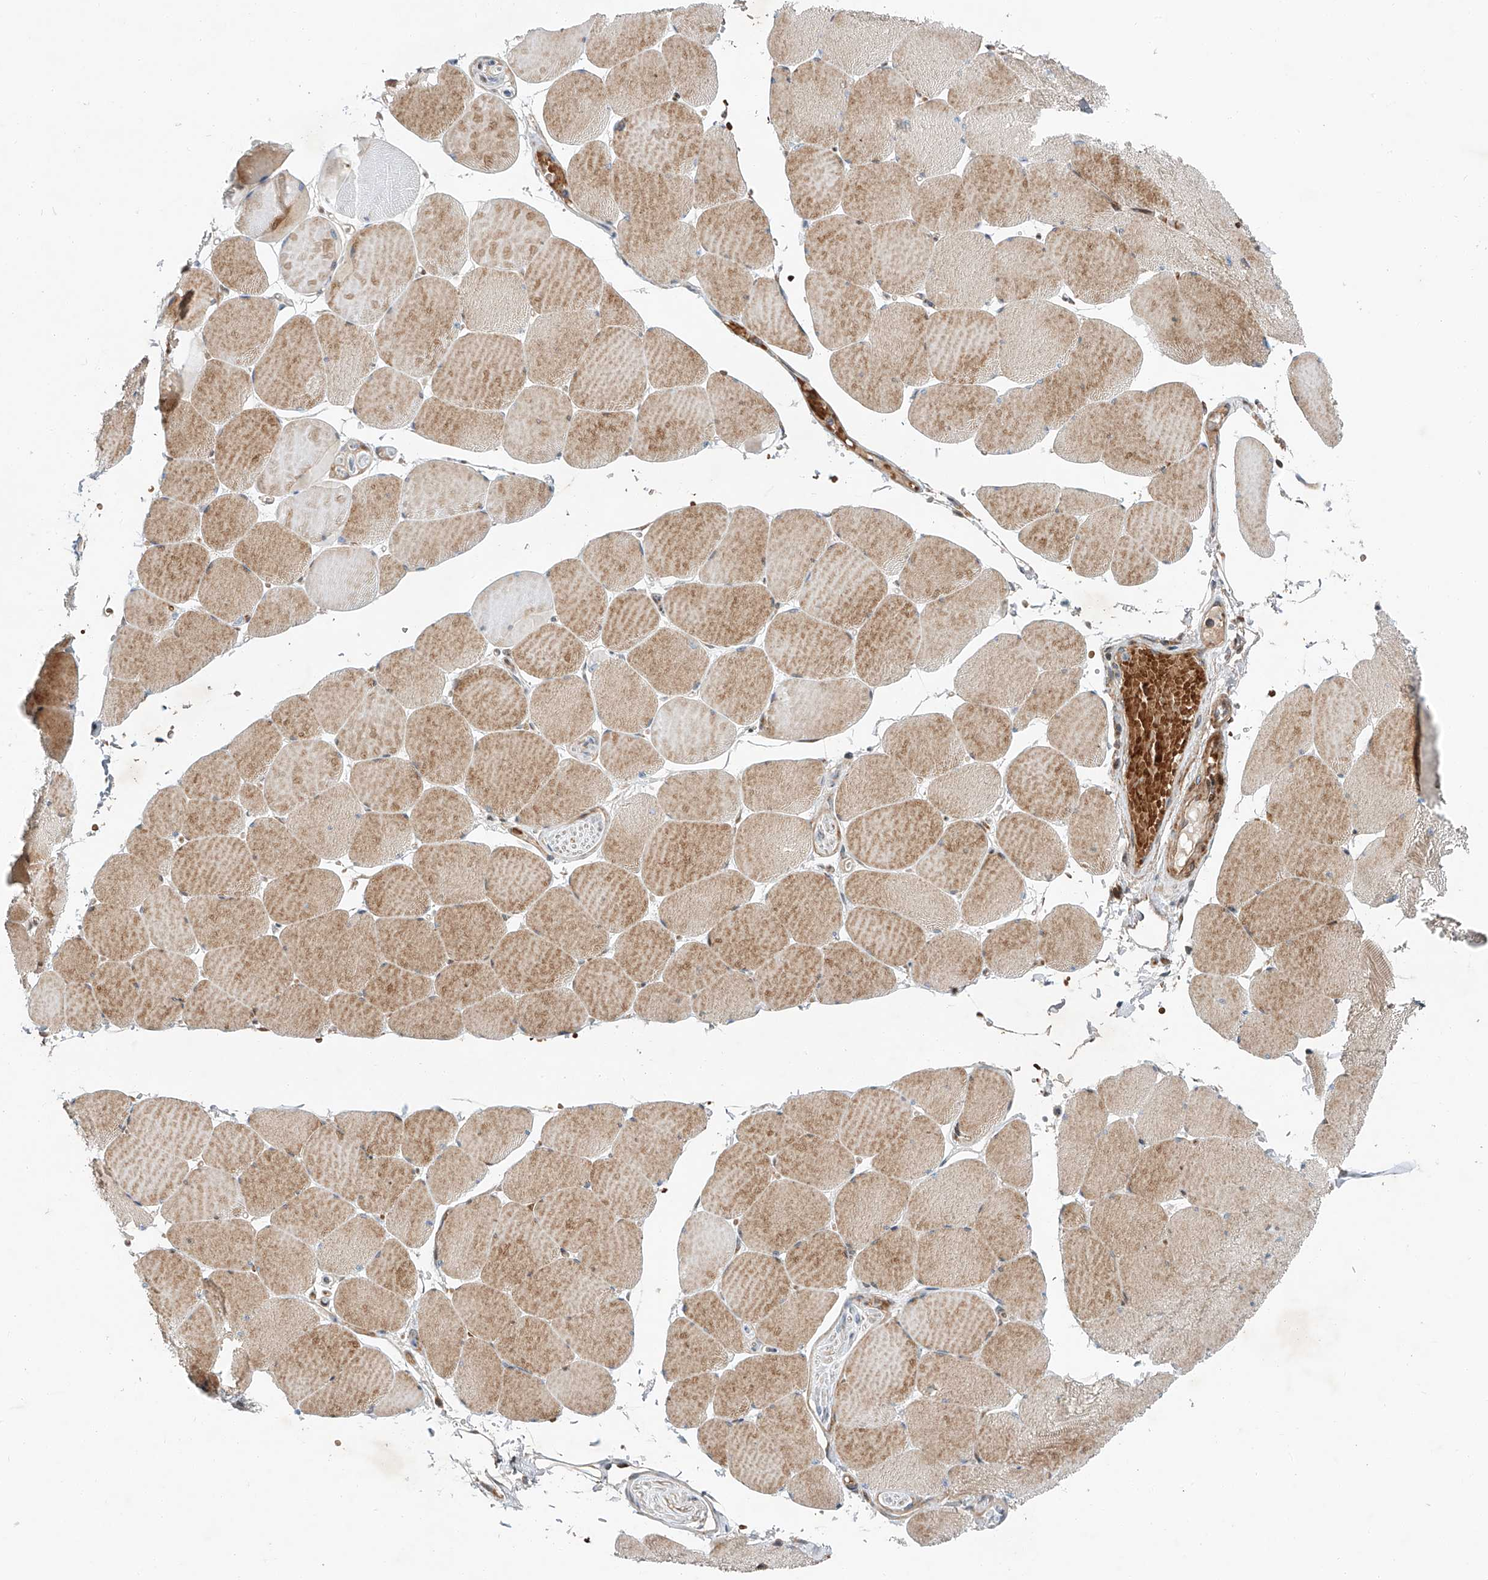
{"staining": {"intensity": "moderate", "quantity": "25%-75%", "location": "cytoplasmic/membranous"}, "tissue": "skeletal muscle", "cell_type": "Myocytes", "image_type": "normal", "snomed": [{"axis": "morphology", "description": "Normal tissue, NOS"}, {"axis": "topography", "description": "Skeletal muscle"}, {"axis": "topography", "description": "Head-Neck"}], "caption": "Normal skeletal muscle was stained to show a protein in brown. There is medium levels of moderate cytoplasmic/membranous positivity in approximately 25%-75% of myocytes.", "gene": "USF3", "patient": {"sex": "male", "age": 66}}